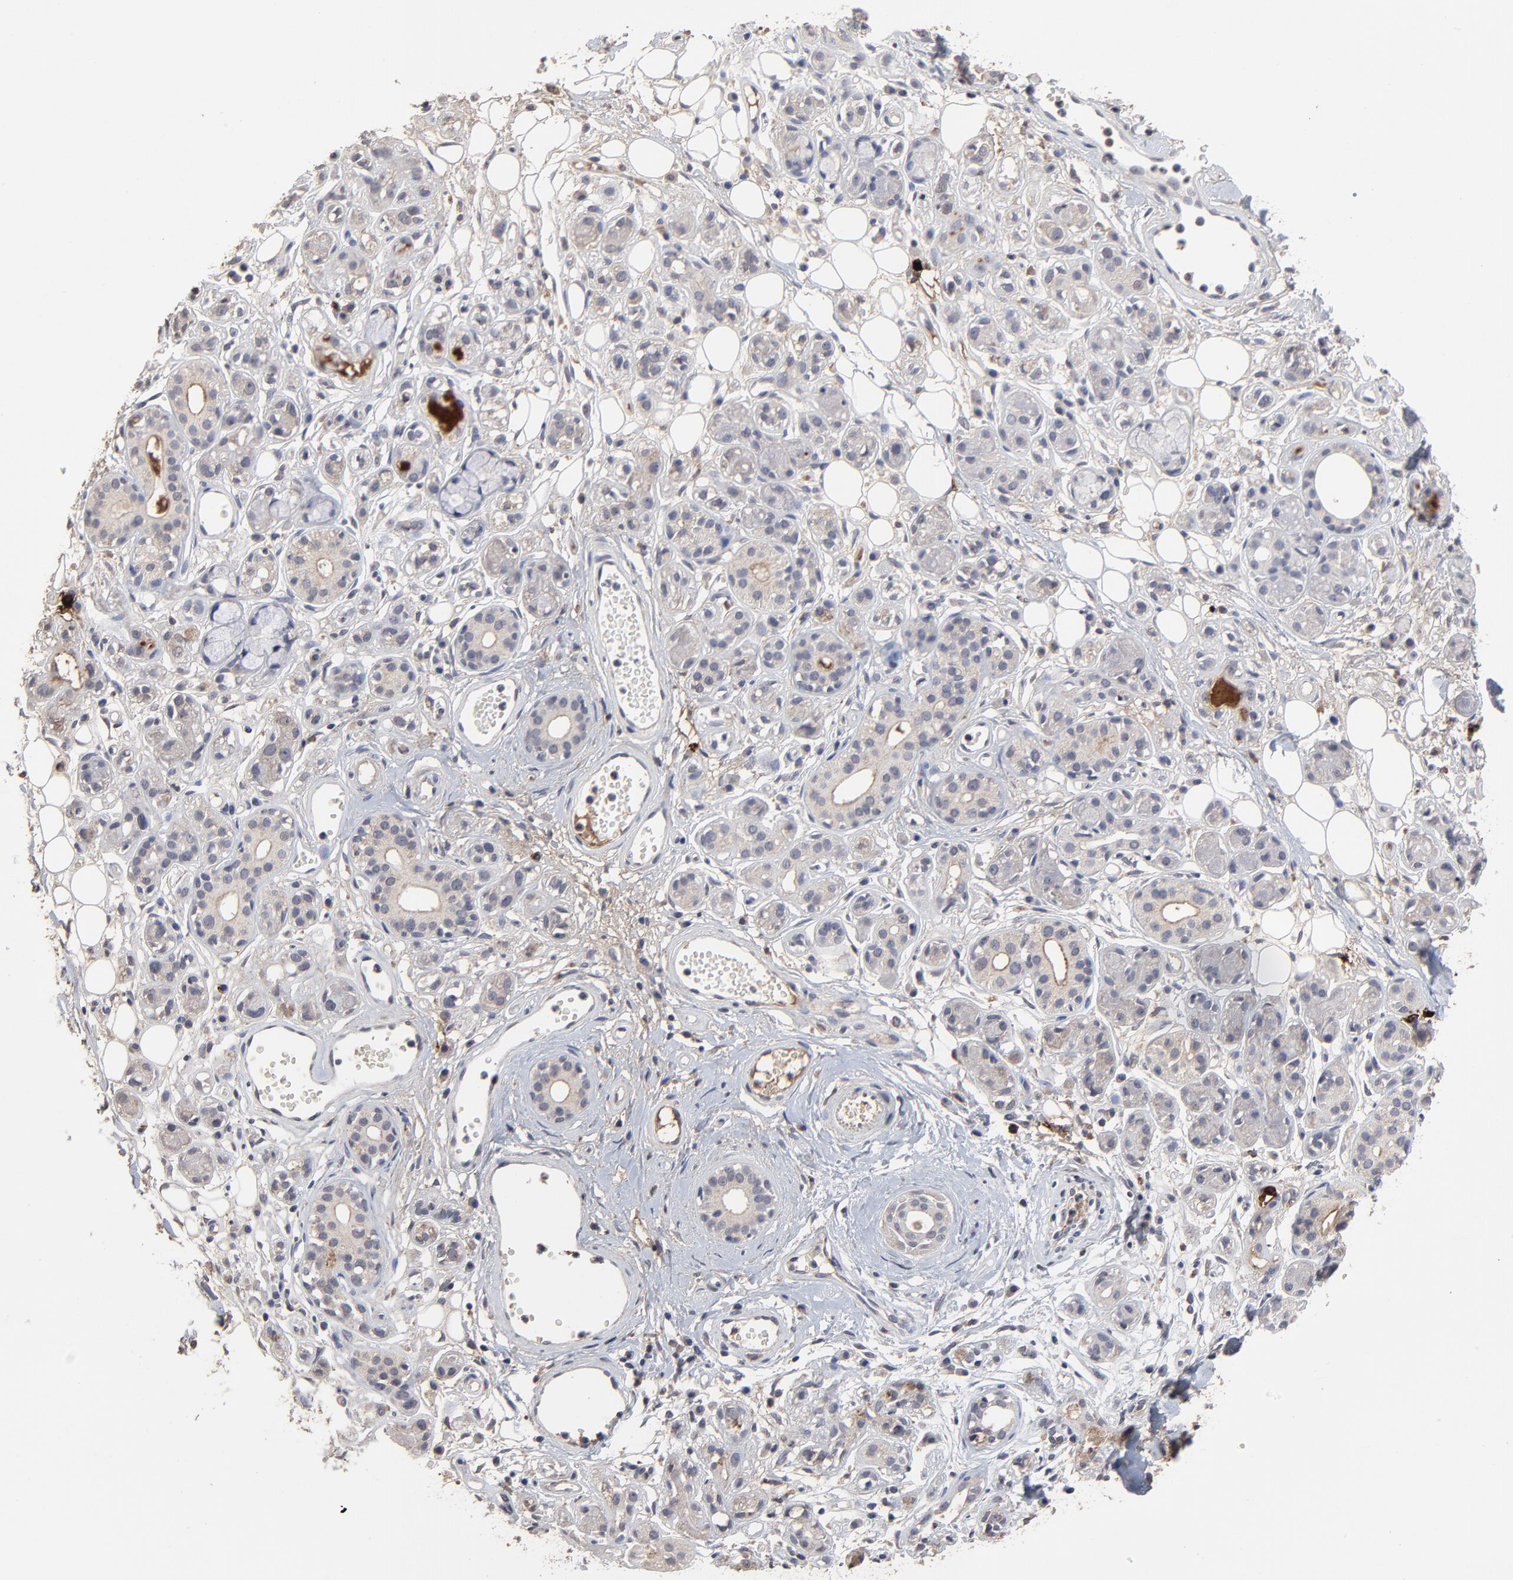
{"staining": {"intensity": "negative", "quantity": "none", "location": "none"}, "tissue": "salivary gland", "cell_type": "Glandular cells", "image_type": "normal", "snomed": [{"axis": "morphology", "description": "Normal tissue, NOS"}, {"axis": "topography", "description": "Salivary gland"}], "caption": "The IHC image has no significant expression in glandular cells of salivary gland.", "gene": "VPREB3", "patient": {"sex": "male", "age": 54}}